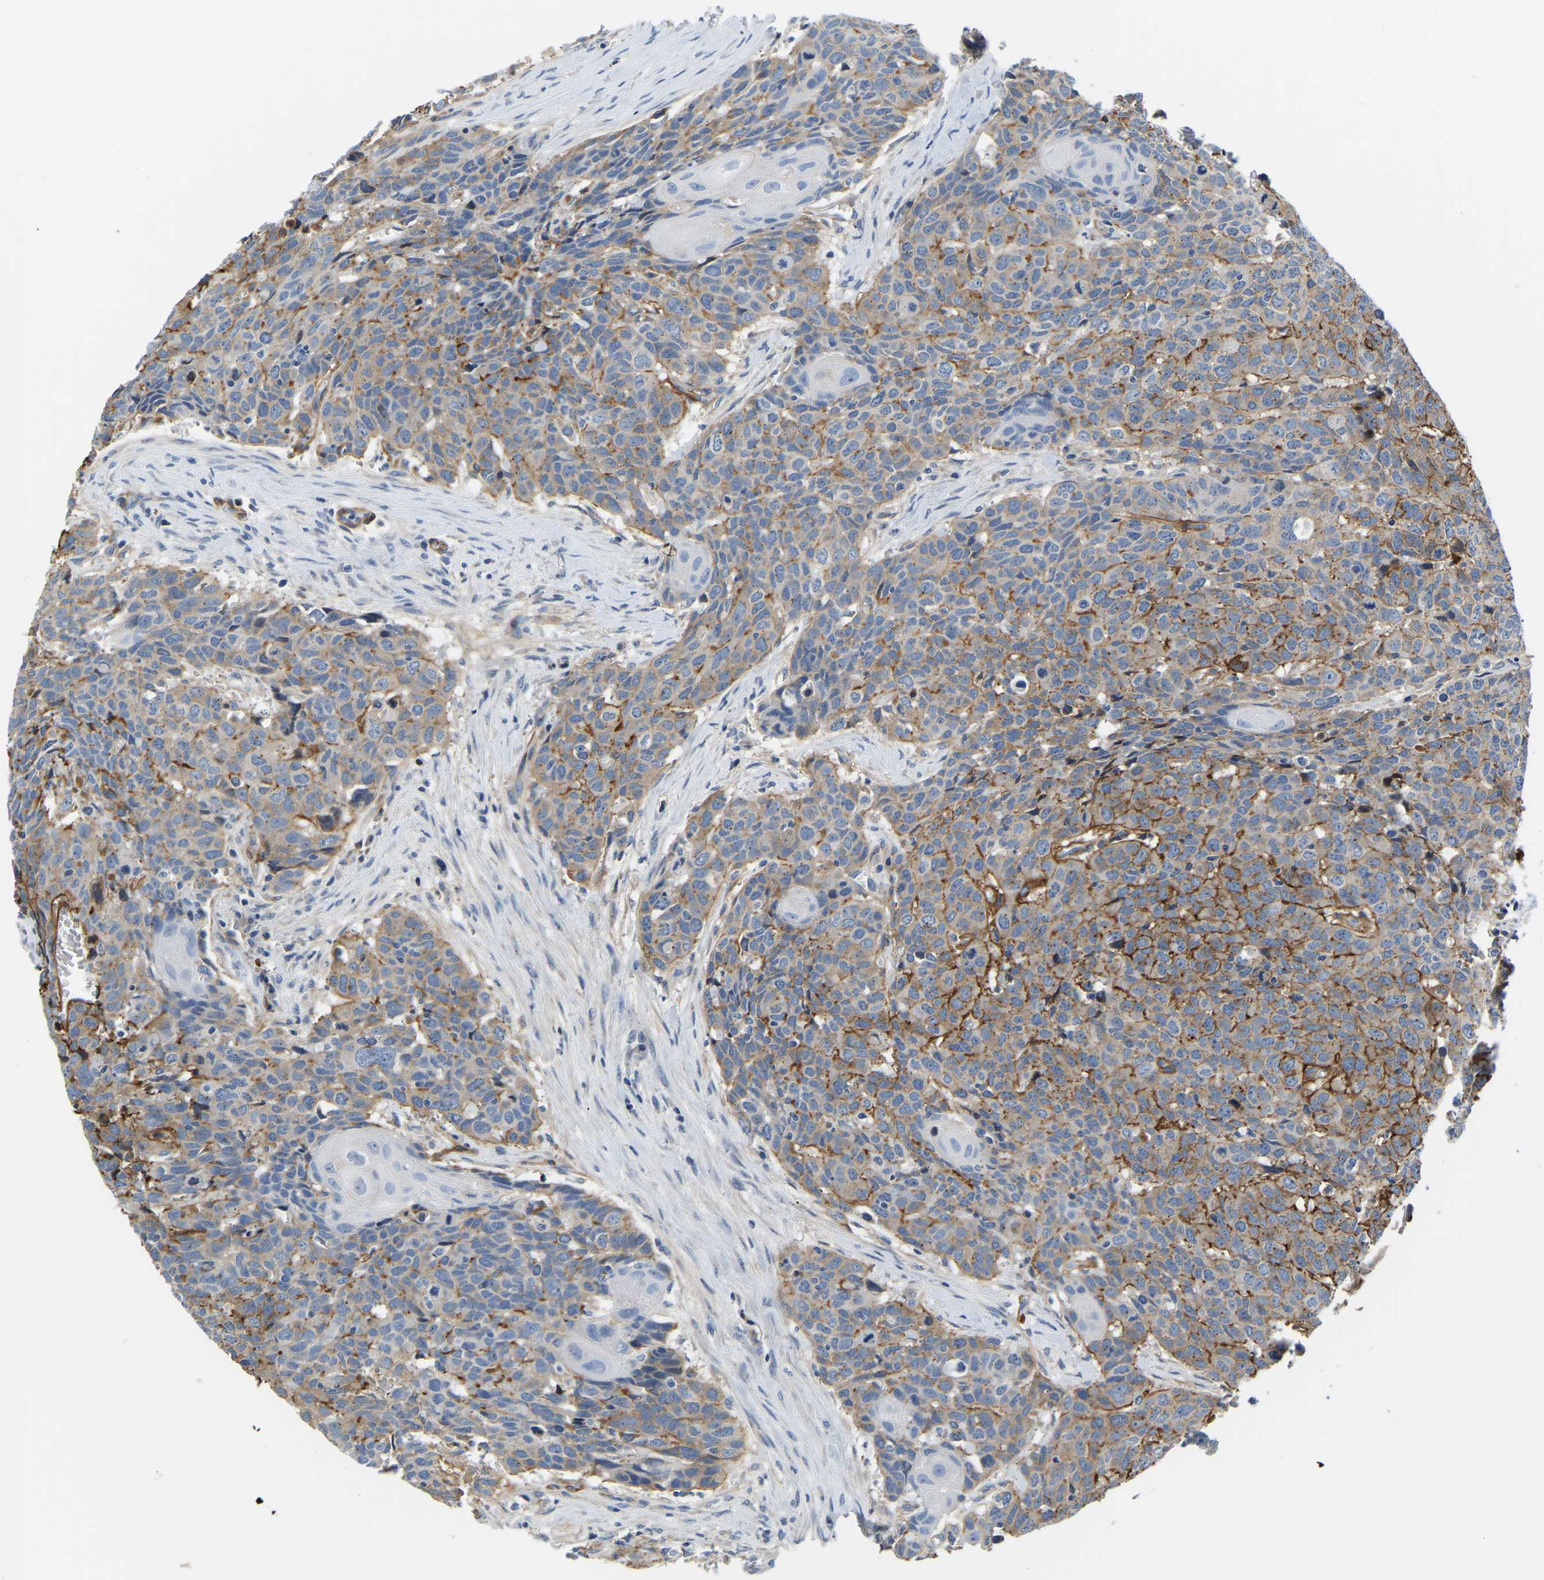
{"staining": {"intensity": "moderate", "quantity": "25%-75%", "location": "cytoplasmic/membranous"}, "tissue": "head and neck cancer", "cell_type": "Tumor cells", "image_type": "cancer", "snomed": [{"axis": "morphology", "description": "Squamous cell carcinoma, NOS"}, {"axis": "topography", "description": "Head-Neck"}], "caption": "Moderate cytoplasmic/membranous positivity for a protein is identified in approximately 25%-75% of tumor cells of head and neck cancer (squamous cell carcinoma) using immunohistochemistry.", "gene": "LIAS", "patient": {"sex": "male", "age": 66}}